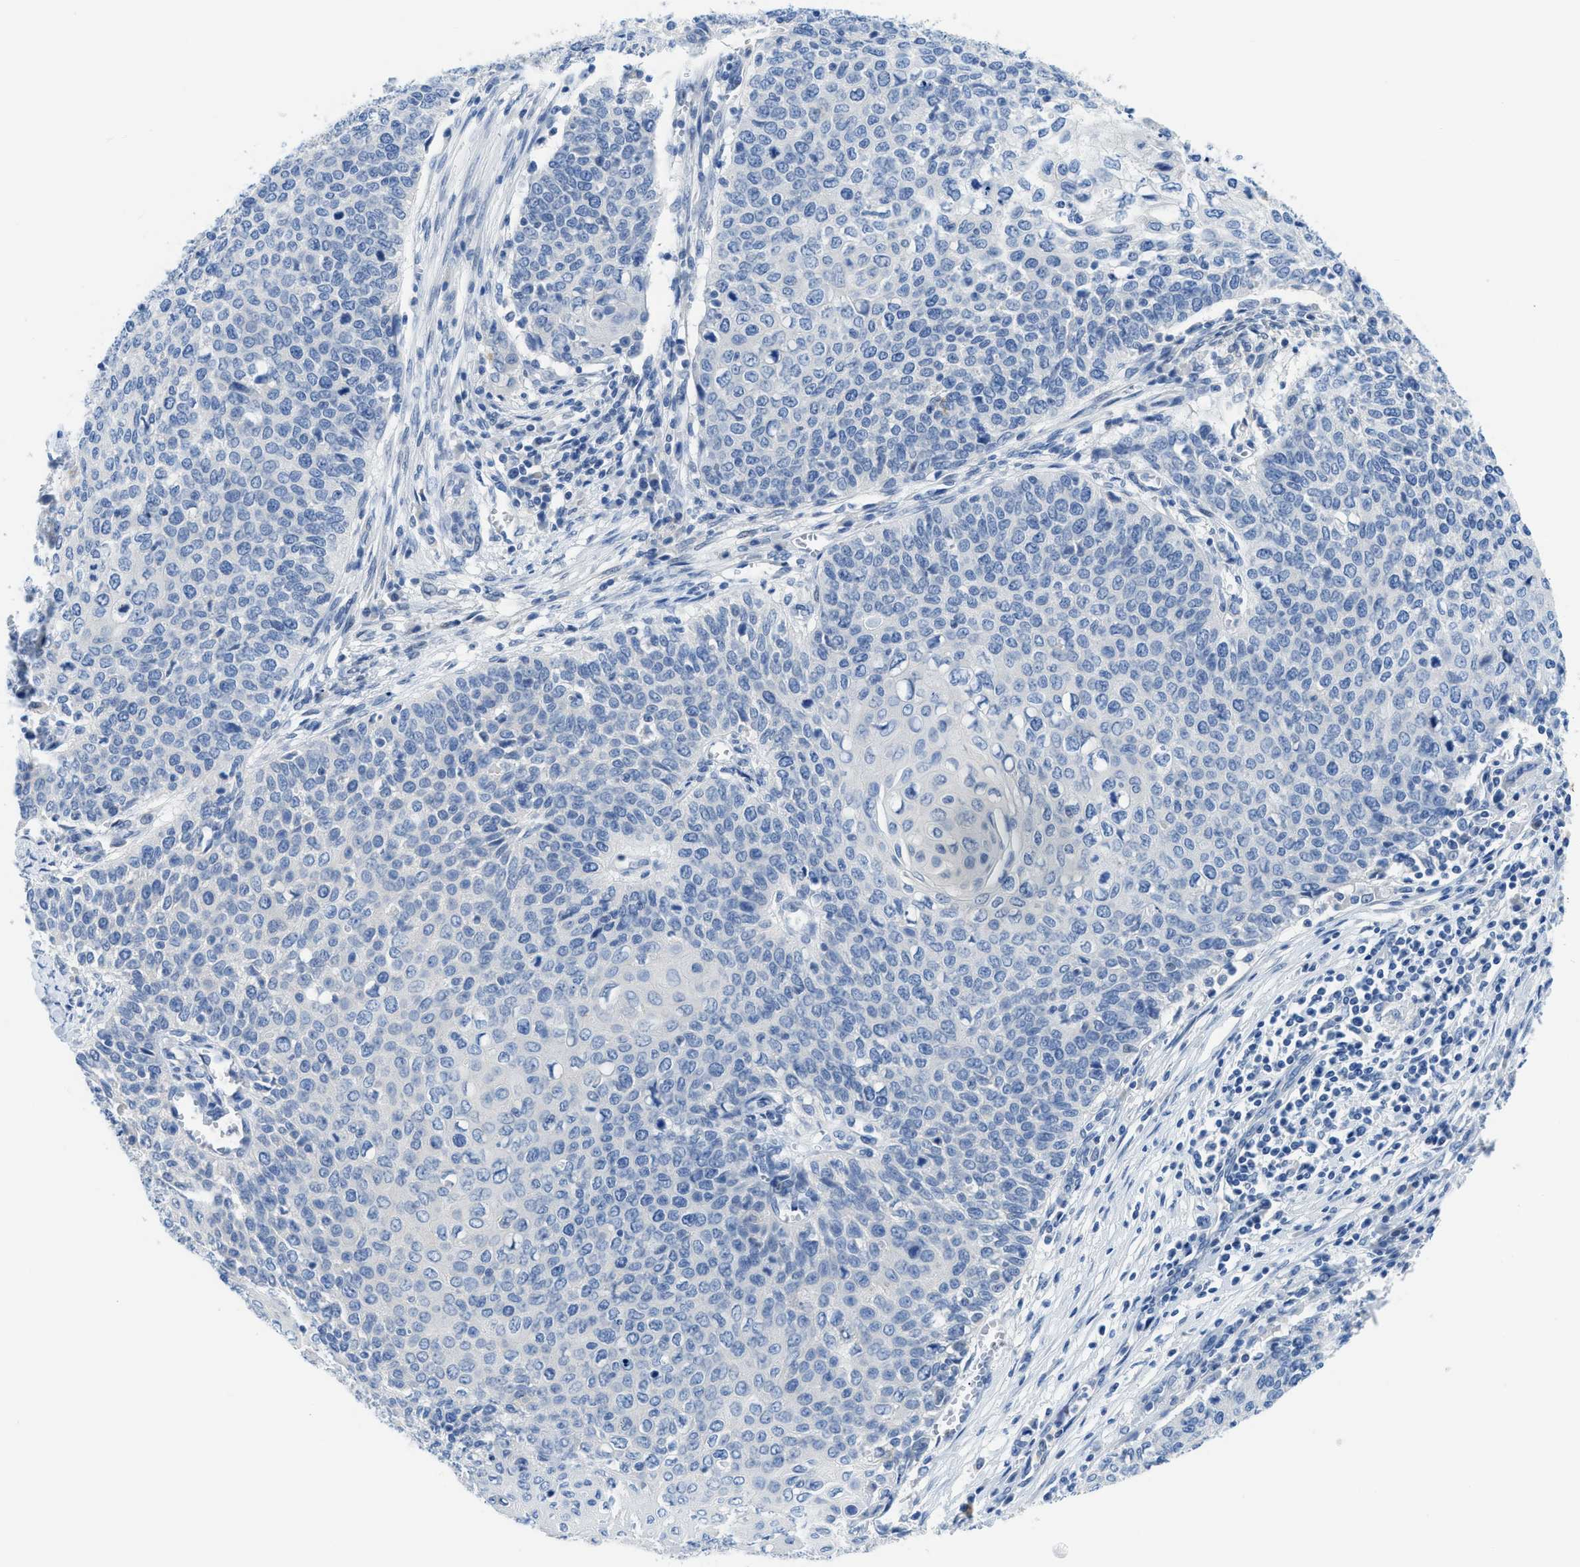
{"staining": {"intensity": "negative", "quantity": "none", "location": "none"}, "tissue": "cervical cancer", "cell_type": "Tumor cells", "image_type": "cancer", "snomed": [{"axis": "morphology", "description": "Squamous cell carcinoma, NOS"}, {"axis": "topography", "description": "Cervix"}], "caption": "Tumor cells show no significant positivity in squamous cell carcinoma (cervical).", "gene": "MBL2", "patient": {"sex": "female", "age": 39}}